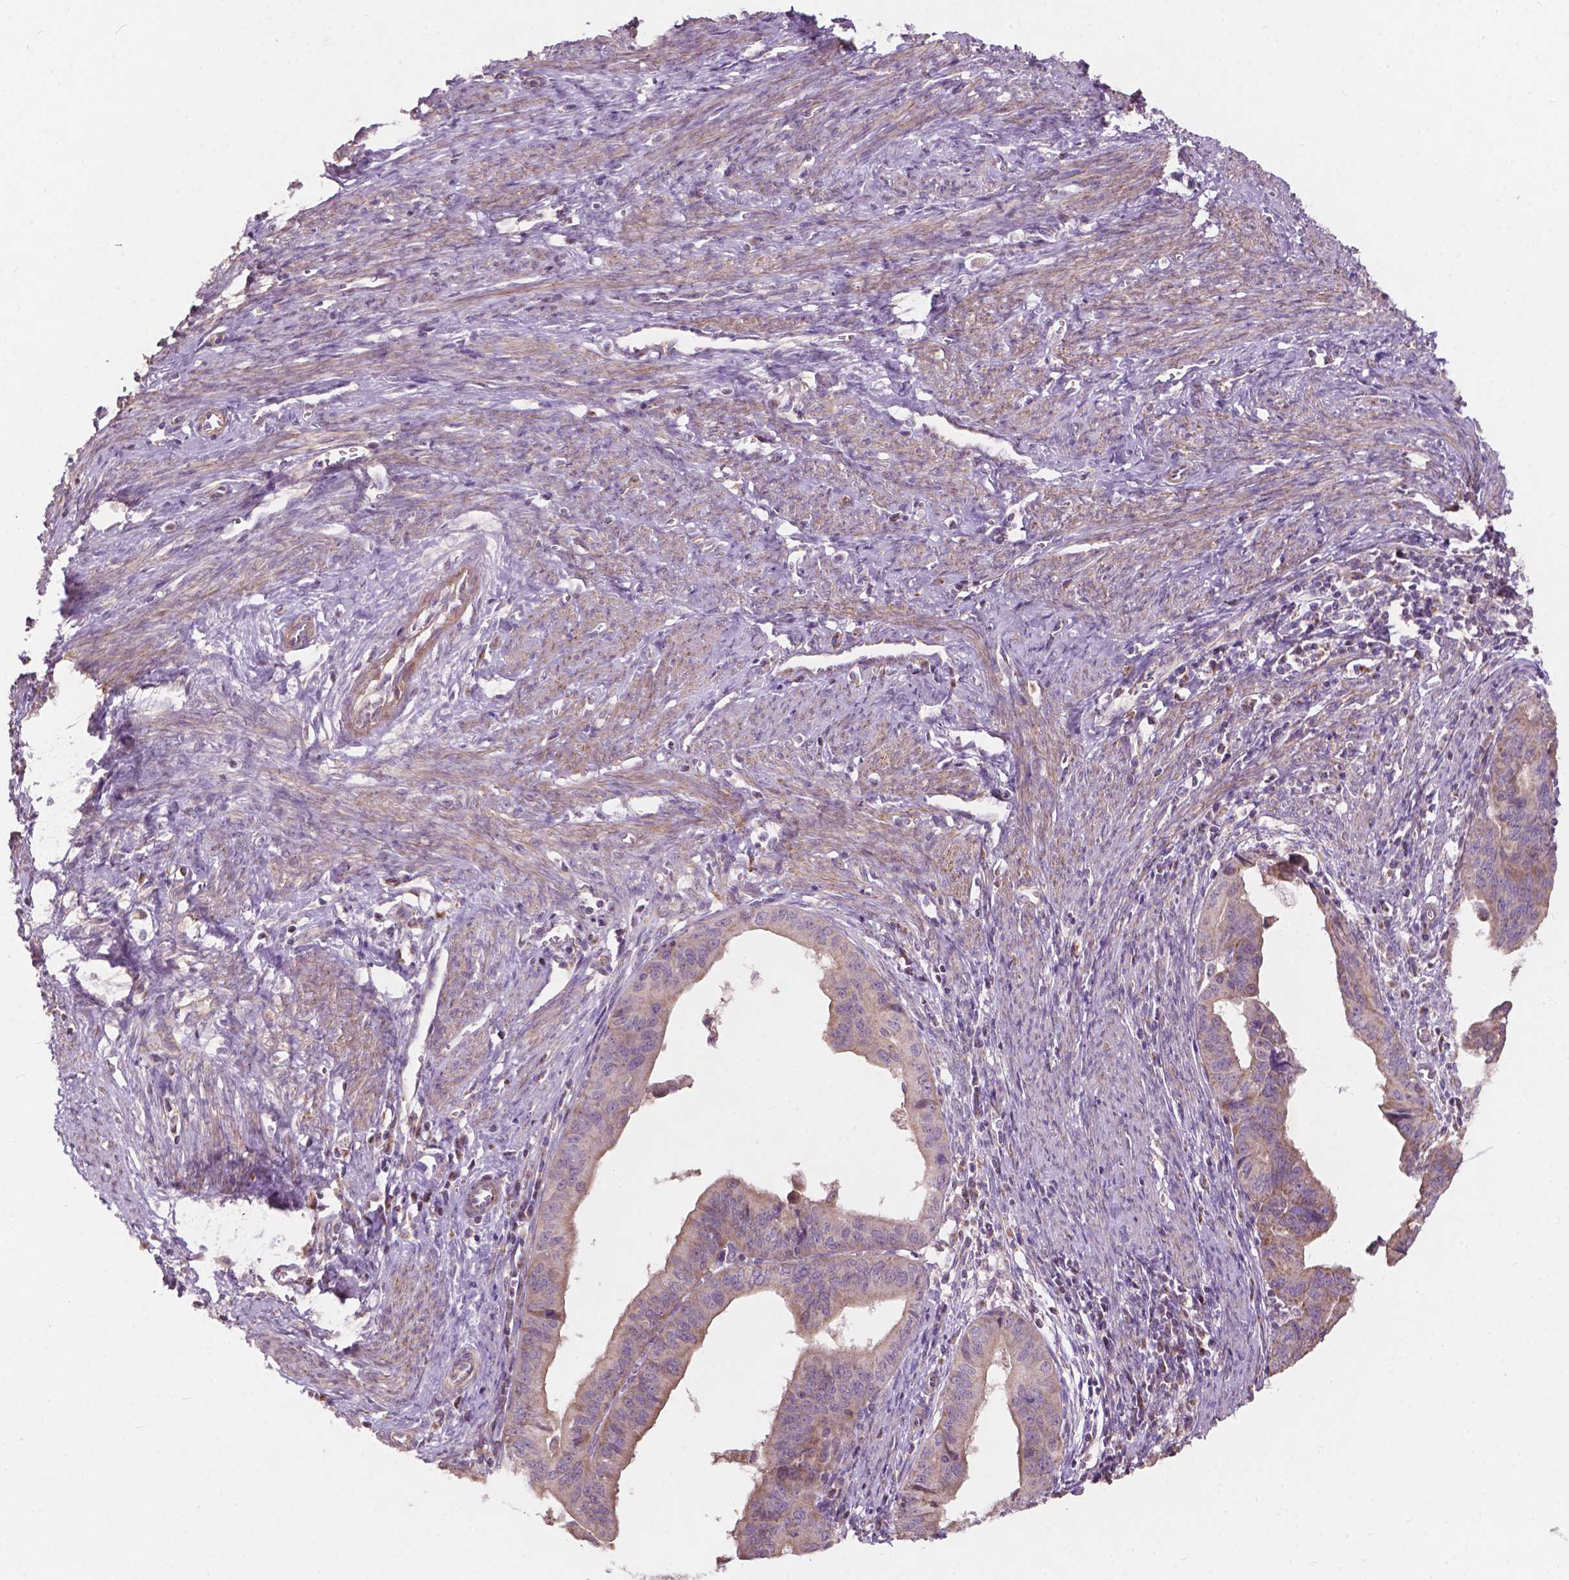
{"staining": {"intensity": "weak", "quantity": ">75%", "location": "cytoplasmic/membranous"}, "tissue": "endometrial cancer", "cell_type": "Tumor cells", "image_type": "cancer", "snomed": [{"axis": "morphology", "description": "Adenocarcinoma, NOS"}, {"axis": "topography", "description": "Endometrium"}], "caption": "This photomicrograph reveals endometrial cancer stained with immunohistochemistry (IHC) to label a protein in brown. The cytoplasmic/membranous of tumor cells show weak positivity for the protein. Nuclei are counter-stained blue.", "gene": "NDUFA10", "patient": {"sex": "female", "age": 65}}